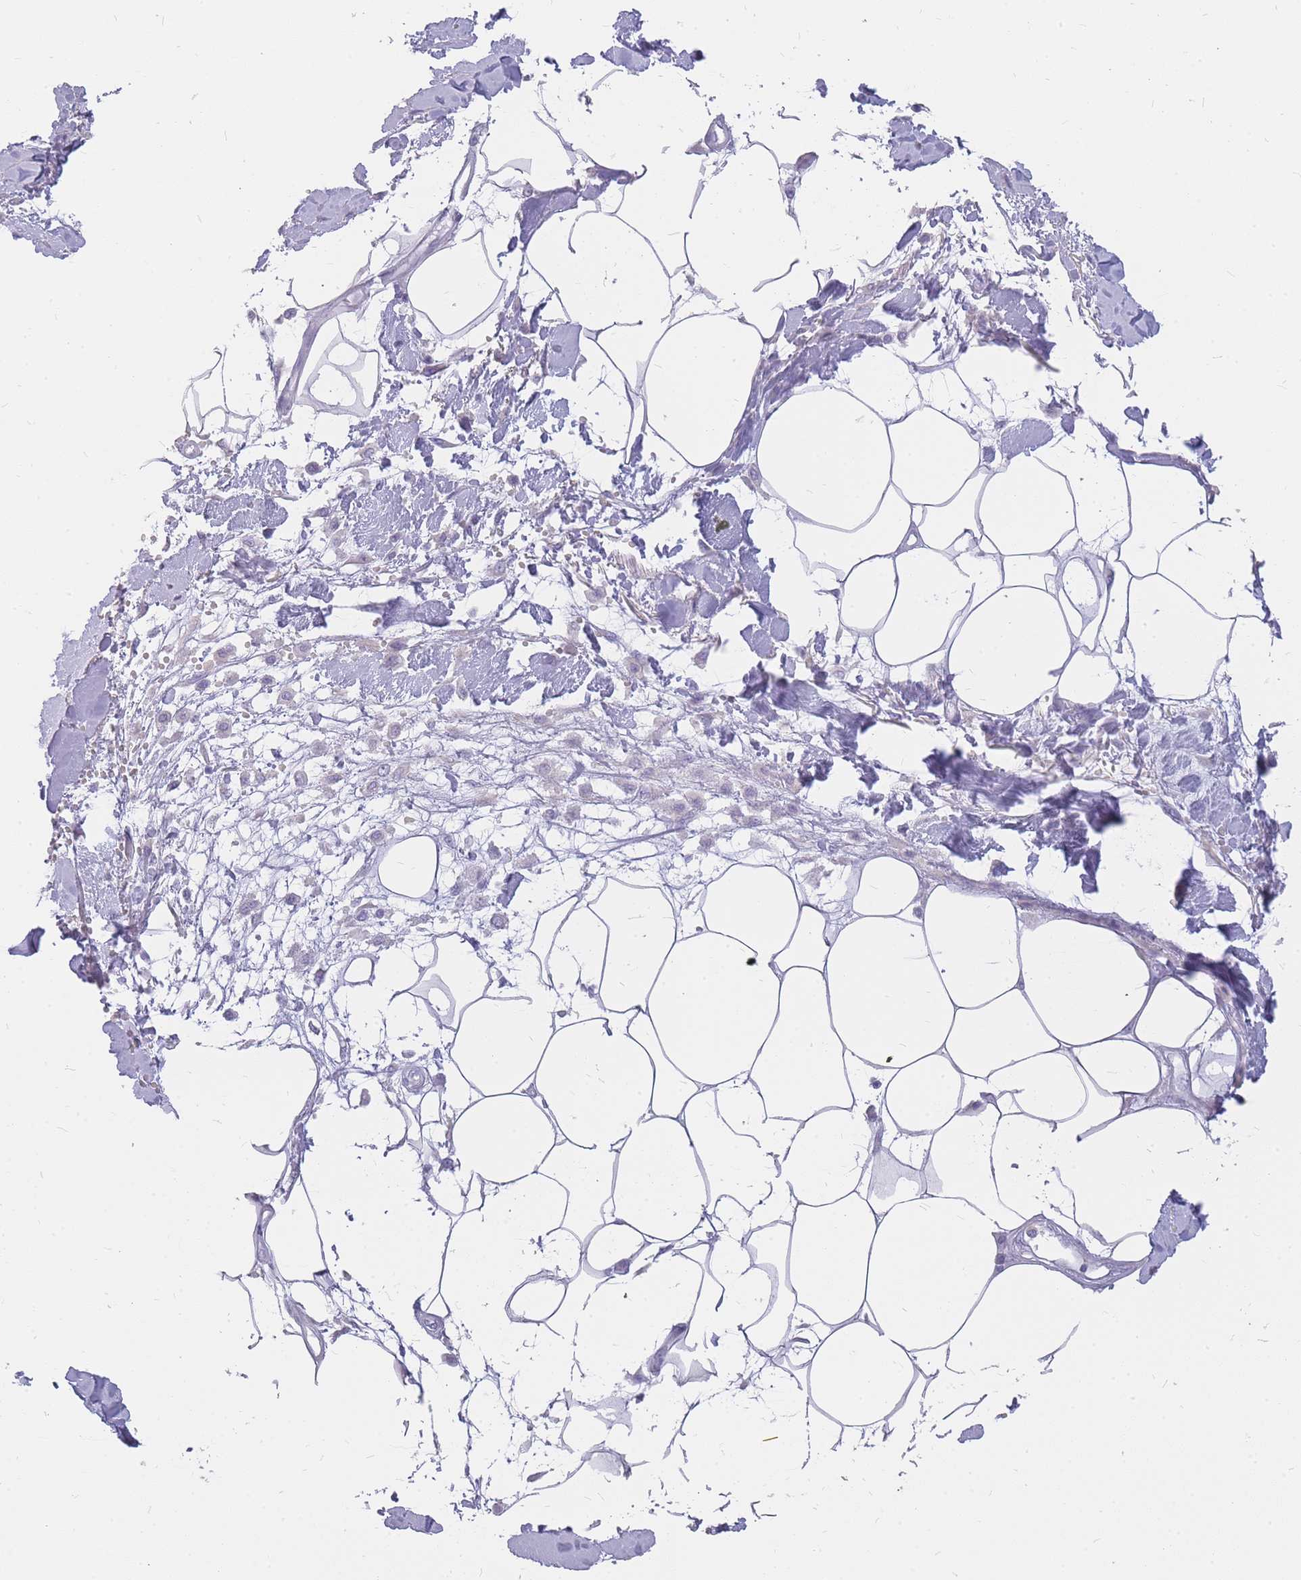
{"staining": {"intensity": "negative", "quantity": "none", "location": "none"}, "tissue": "melanoma", "cell_type": "Tumor cells", "image_type": "cancer", "snomed": [{"axis": "morphology", "description": "Malignant melanoma, Metastatic site"}, {"axis": "topography", "description": "Soft tissue"}], "caption": "Immunohistochemistry (IHC) image of malignant melanoma (metastatic site) stained for a protein (brown), which exhibits no staining in tumor cells.", "gene": "INS", "patient": {"sex": "male", "age": 41}}